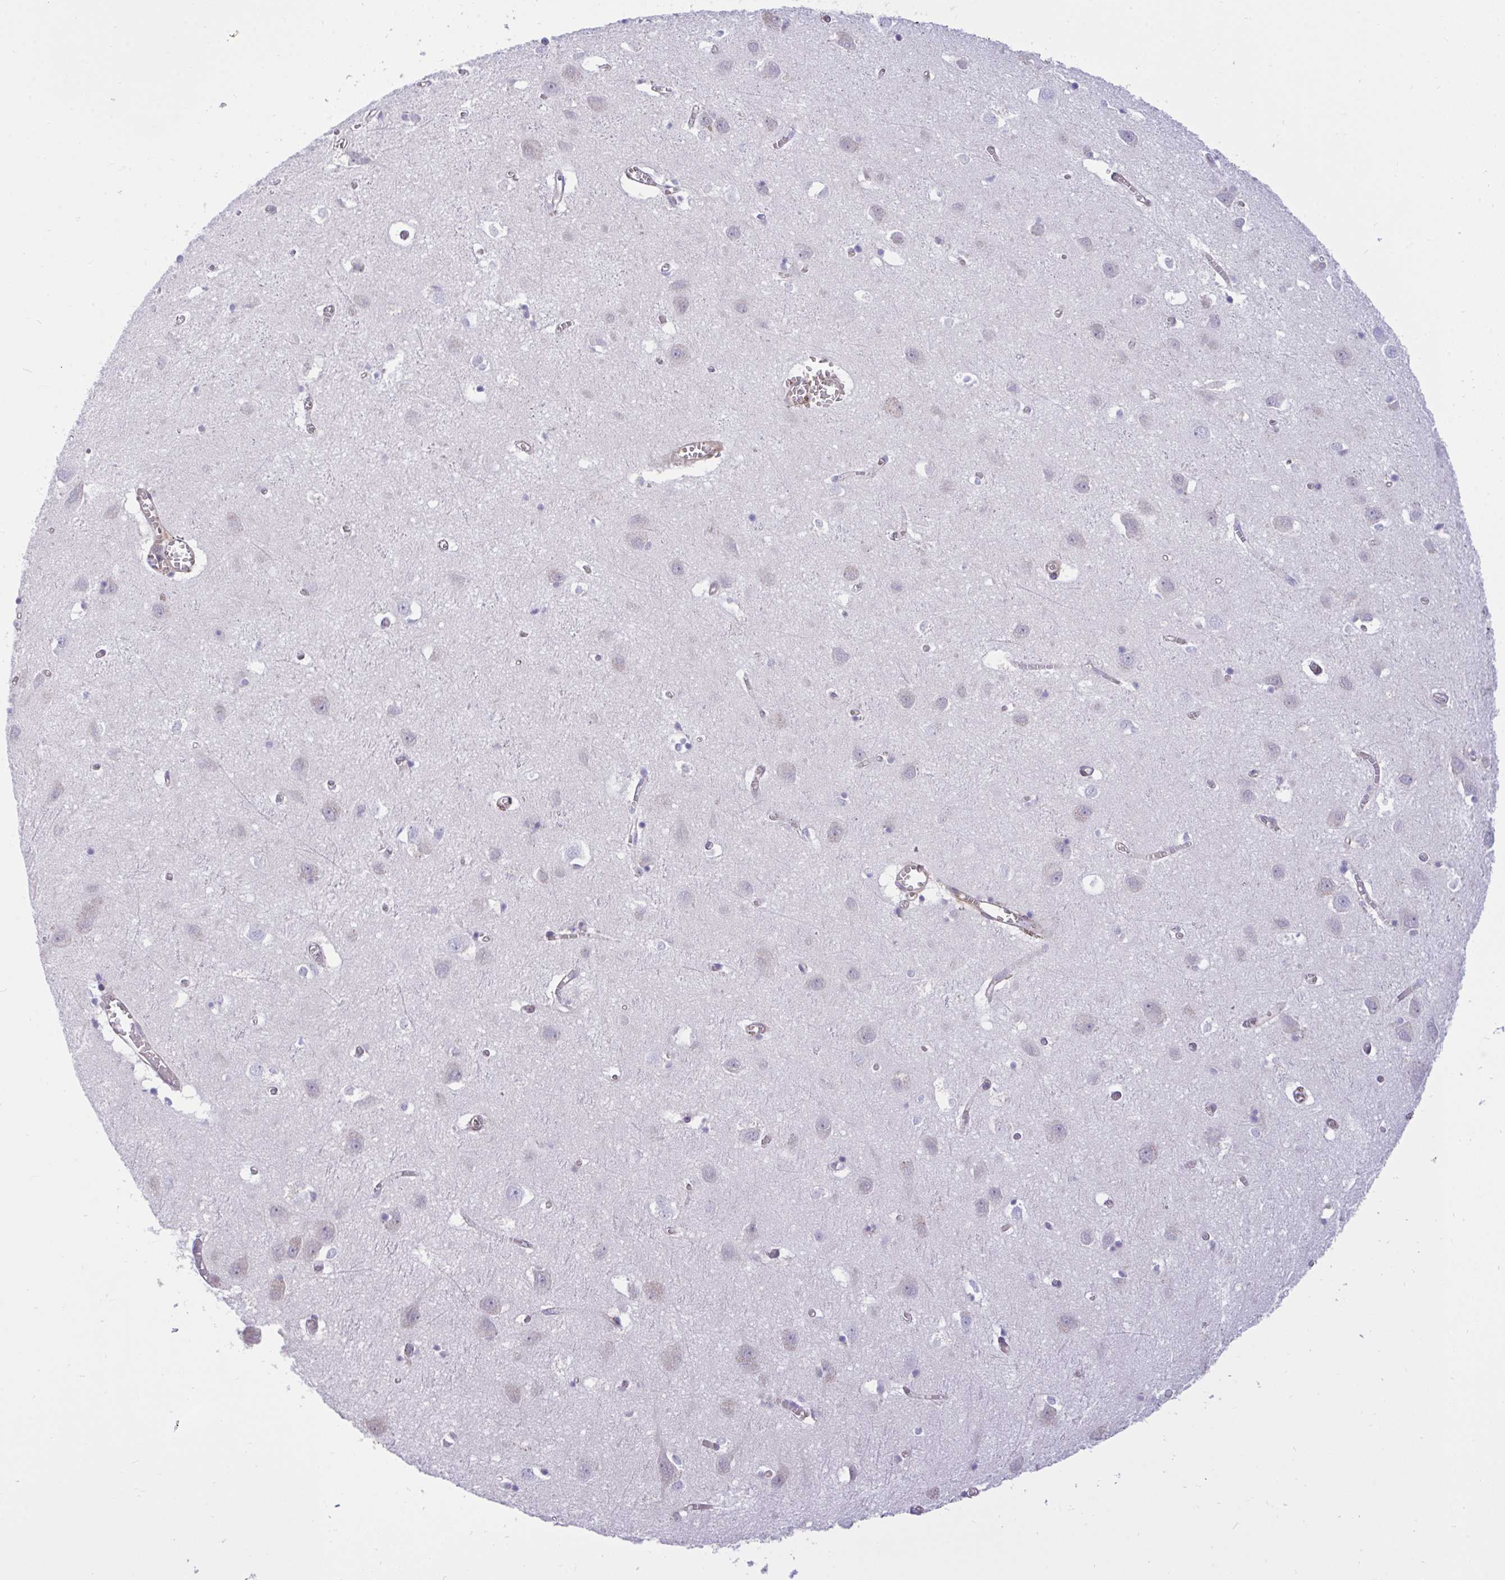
{"staining": {"intensity": "weak", "quantity": "25%-75%", "location": "cytoplasmic/membranous"}, "tissue": "cerebral cortex", "cell_type": "Endothelial cells", "image_type": "normal", "snomed": [{"axis": "morphology", "description": "Normal tissue, NOS"}, {"axis": "topography", "description": "Cerebral cortex"}], "caption": "Weak cytoplasmic/membranous protein staining is appreciated in approximately 25%-75% of endothelial cells in cerebral cortex.", "gene": "F2", "patient": {"sex": "male", "age": 70}}